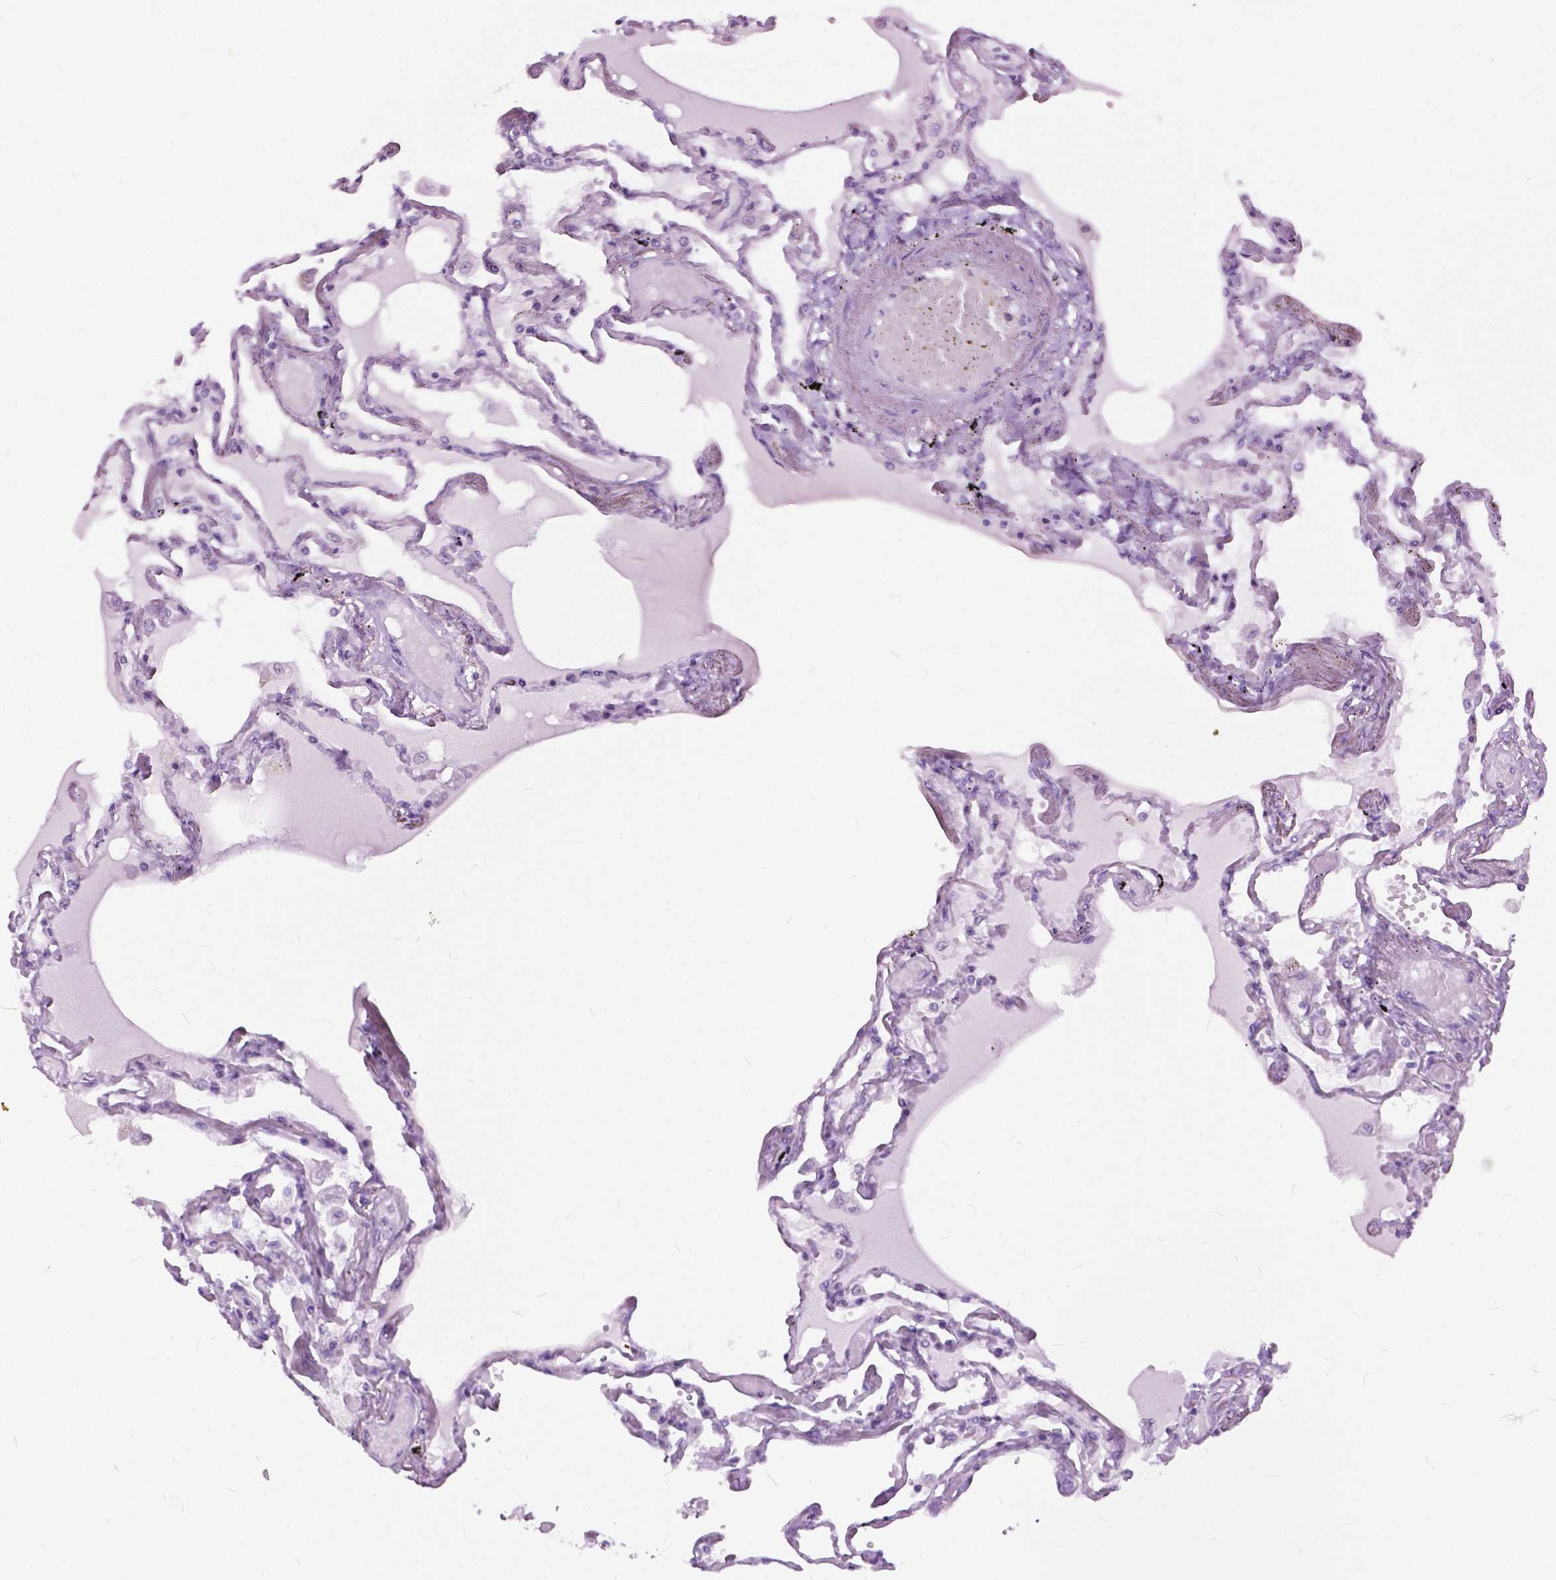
{"staining": {"intensity": "negative", "quantity": "none", "location": "none"}, "tissue": "lung", "cell_type": "Alveolar cells", "image_type": "normal", "snomed": [{"axis": "morphology", "description": "Normal tissue, NOS"}, {"axis": "morphology", "description": "Adenocarcinoma, NOS"}, {"axis": "topography", "description": "Cartilage tissue"}, {"axis": "topography", "description": "Lung"}], "caption": "Alveolar cells are negative for protein expression in unremarkable human lung. (DAB (3,3'-diaminobenzidine) immunohistochemistry with hematoxylin counter stain).", "gene": "GPR37L1", "patient": {"sex": "female", "age": 67}}